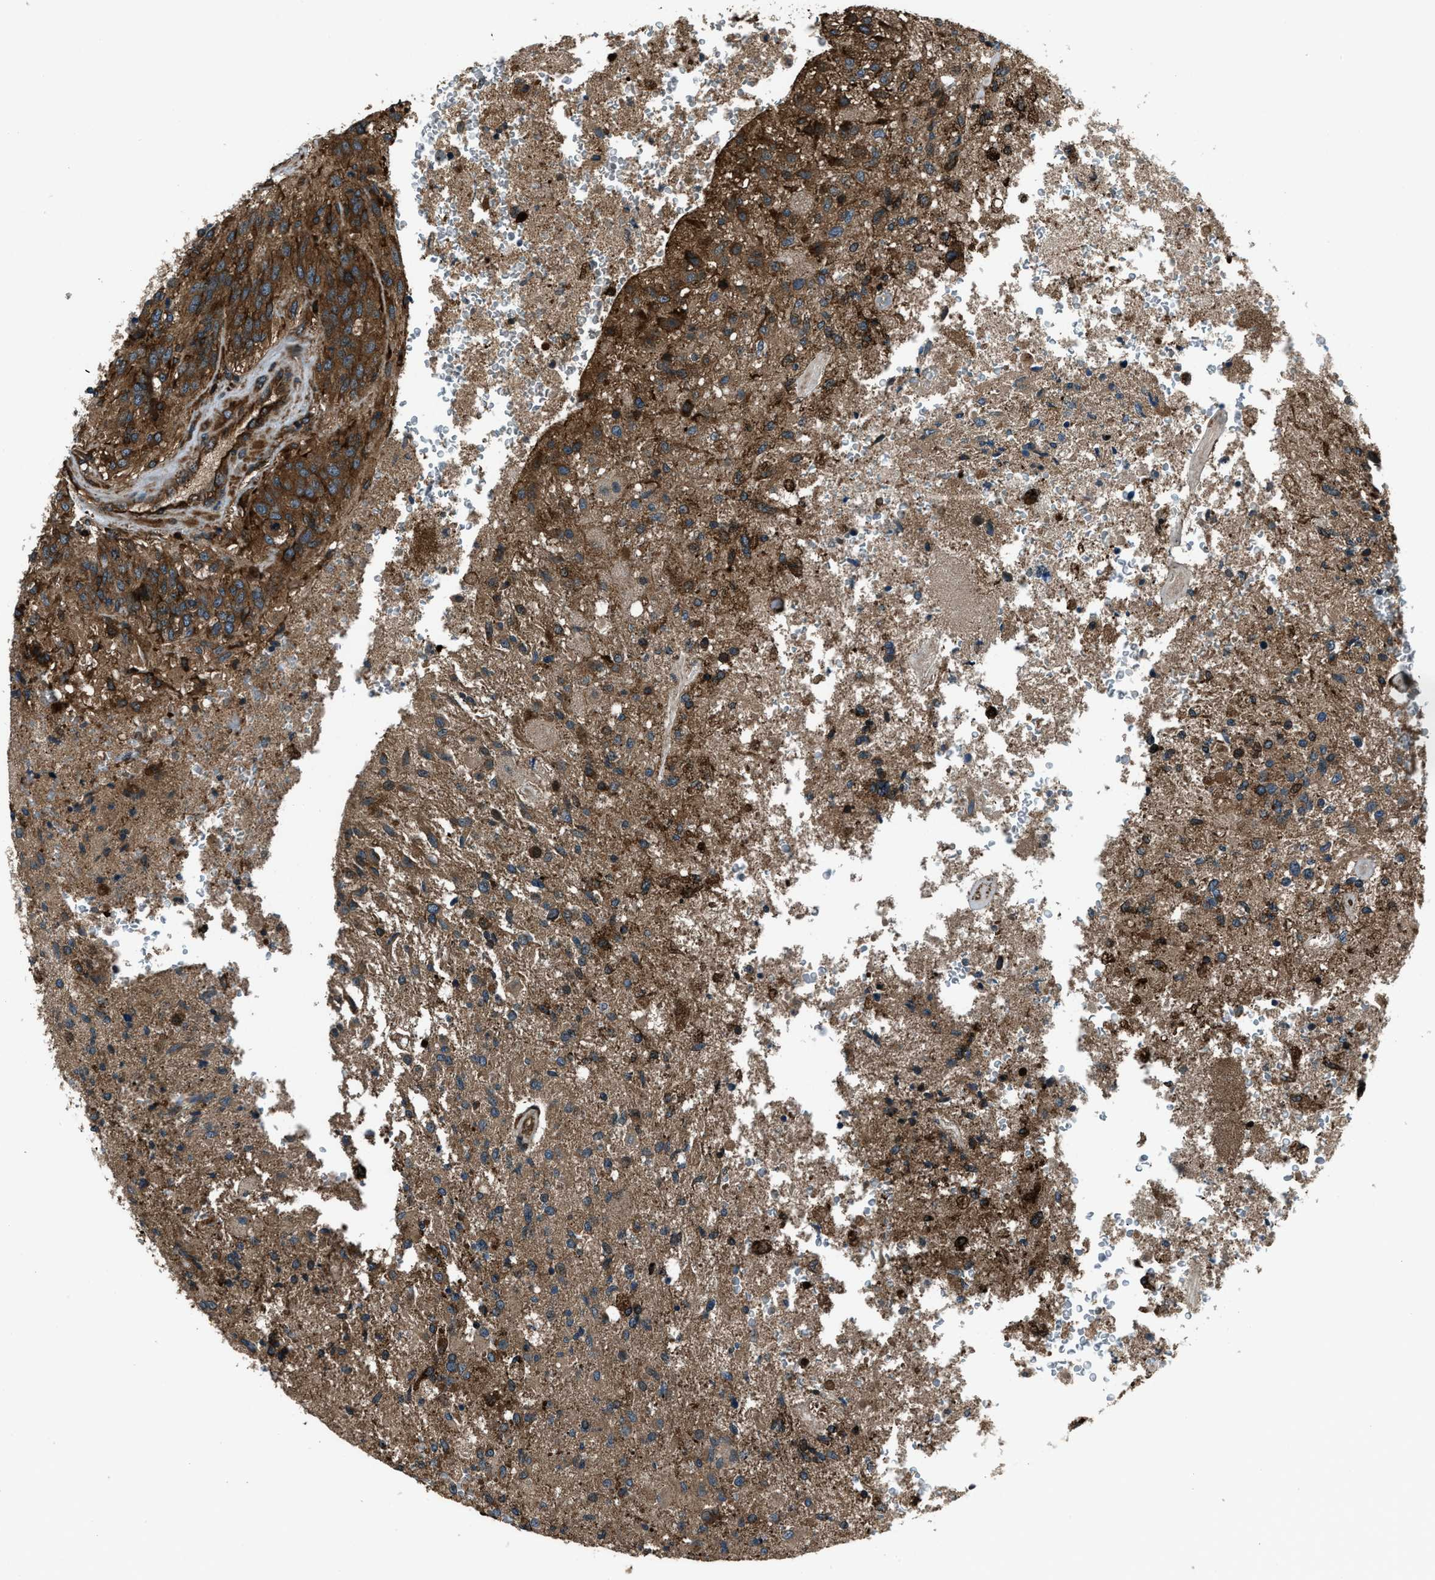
{"staining": {"intensity": "moderate", "quantity": ">75%", "location": "cytoplasmic/membranous"}, "tissue": "glioma", "cell_type": "Tumor cells", "image_type": "cancer", "snomed": [{"axis": "morphology", "description": "Normal tissue, NOS"}, {"axis": "morphology", "description": "Glioma, malignant, High grade"}, {"axis": "topography", "description": "Cerebral cortex"}], "caption": "Immunohistochemical staining of malignant glioma (high-grade) demonstrates medium levels of moderate cytoplasmic/membranous protein positivity in approximately >75% of tumor cells. Using DAB (3,3'-diaminobenzidine) (brown) and hematoxylin (blue) stains, captured at high magnification using brightfield microscopy.", "gene": "SNX30", "patient": {"sex": "male", "age": 77}}